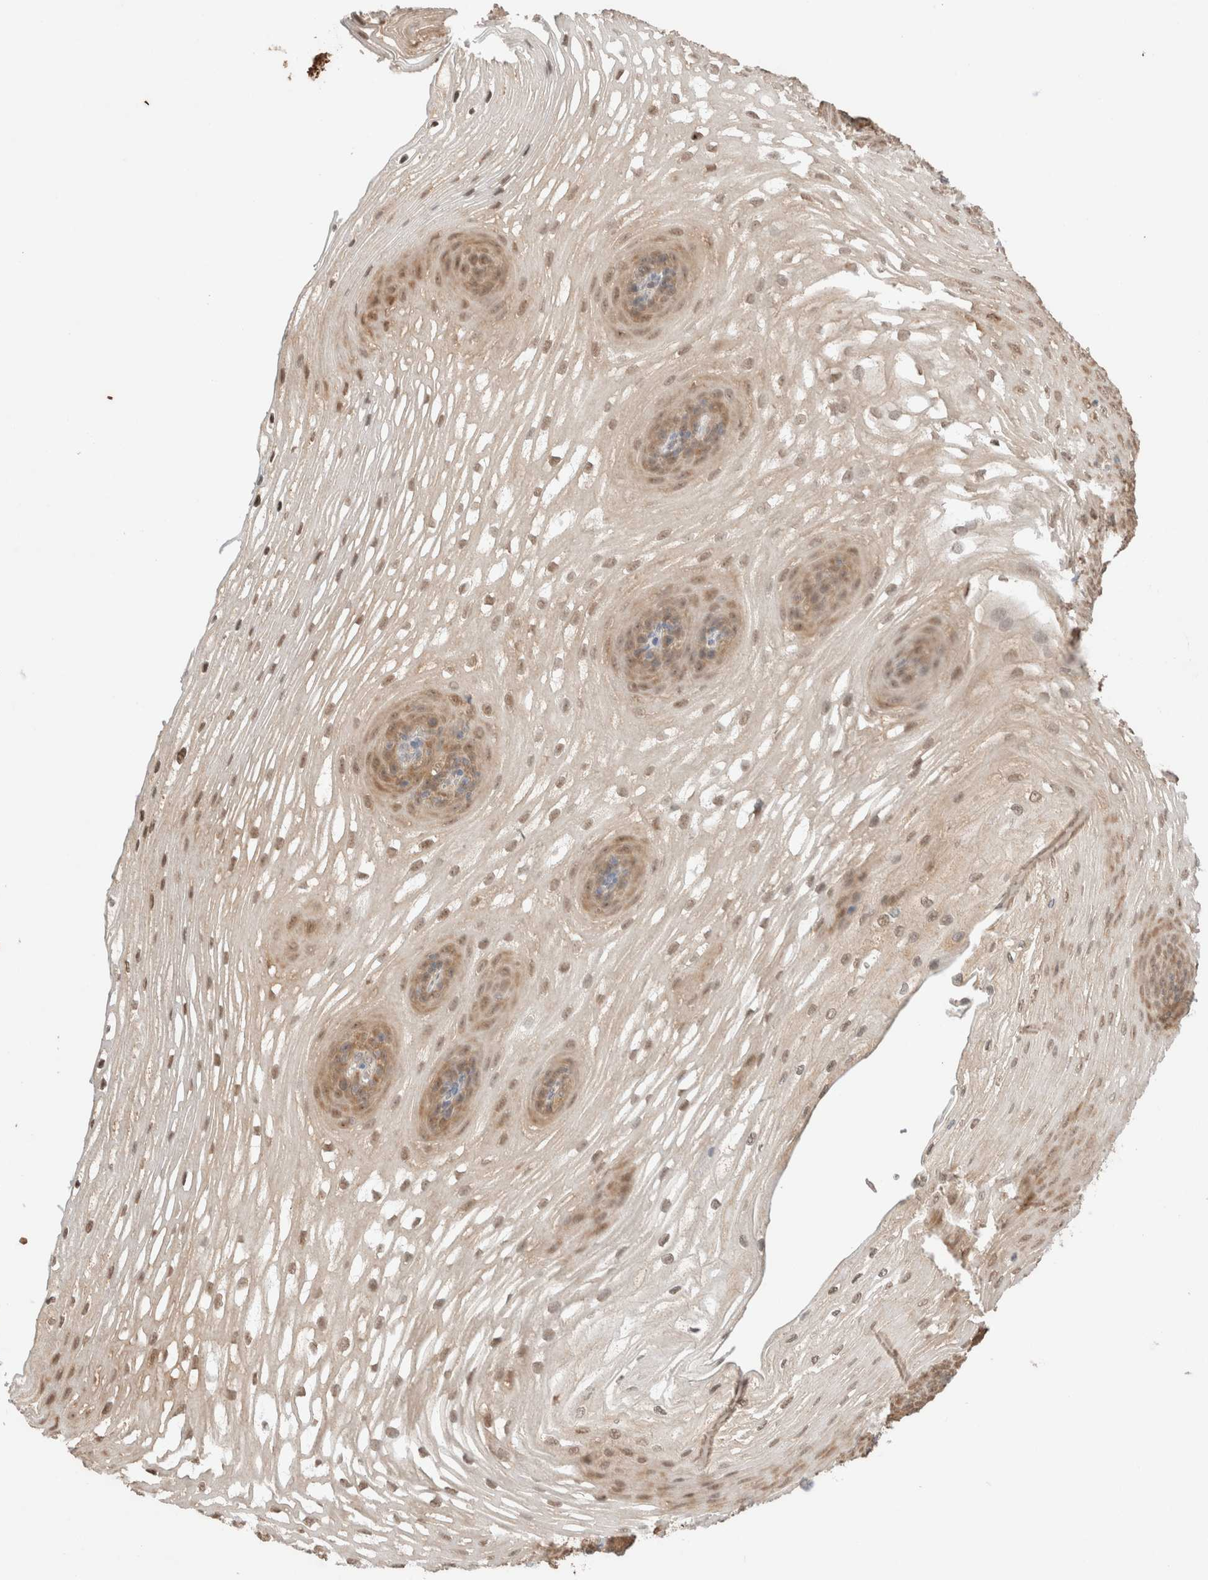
{"staining": {"intensity": "moderate", "quantity": ">75%", "location": "cytoplasmic/membranous,nuclear"}, "tissue": "esophagus", "cell_type": "Squamous epithelial cells", "image_type": "normal", "snomed": [{"axis": "morphology", "description": "Normal tissue, NOS"}, {"axis": "topography", "description": "Esophagus"}], "caption": "Protein expression analysis of benign human esophagus reveals moderate cytoplasmic/membranous,nuclear expression in about >75% of squamous epithelial cells. (DAB (3,3'-diaminobenzidine) = brown stain, brightfield microscopy at high magnification).", "gene": "CA13", "patient": {"sex": "female", "age": 66}}